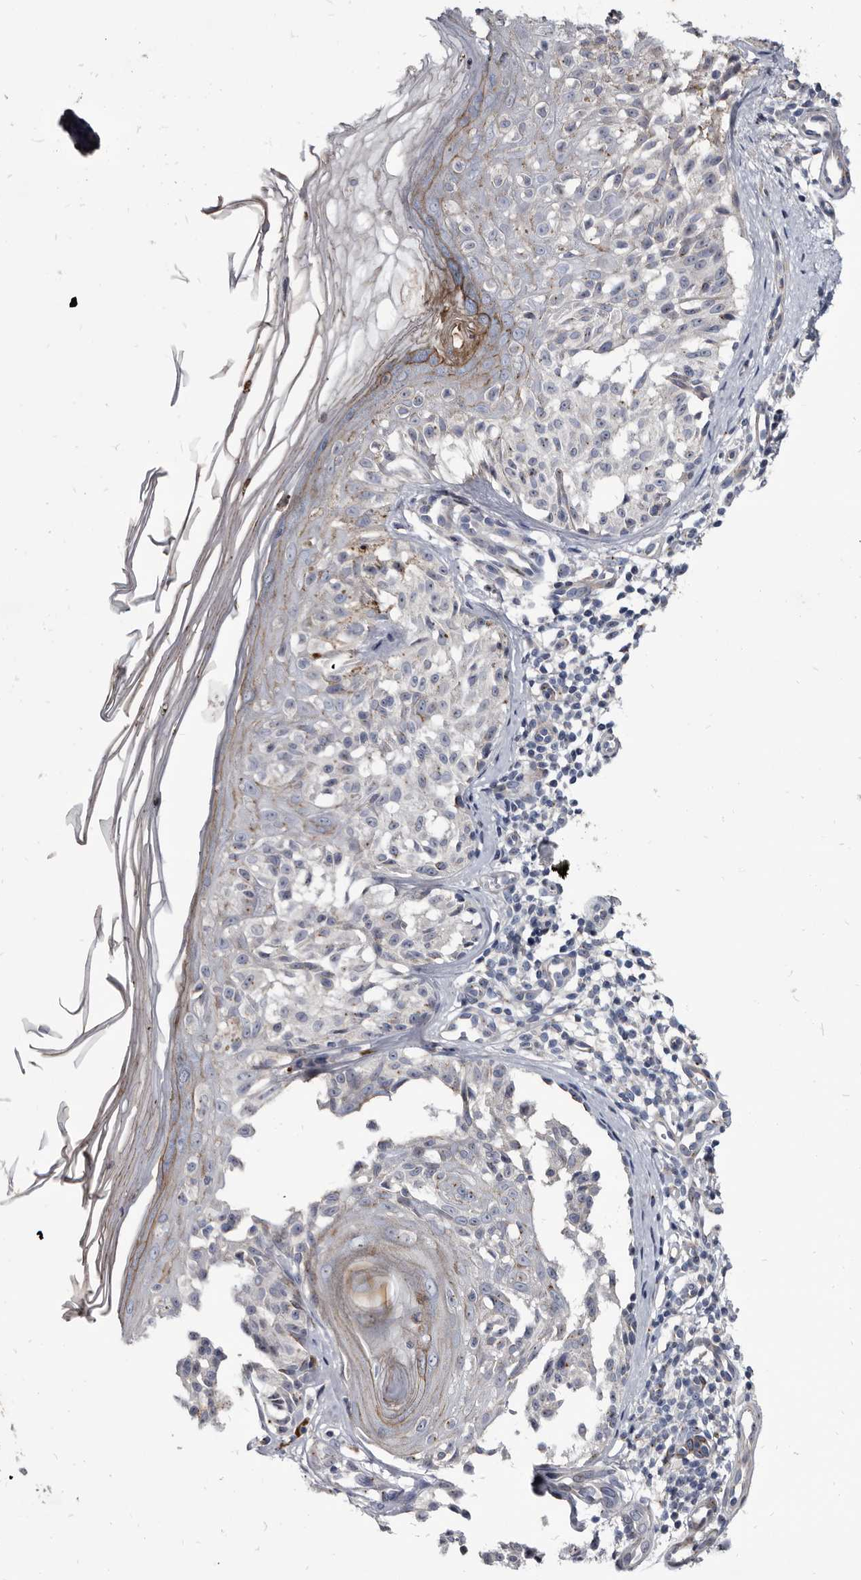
{"staining": {"intensity": "negative", "quantity": "none", "location": "none"}, "tissue": "melanoma", "cell_type": "Tumor cells", "image_type": "cancer", "snomed": [{"axis": "morphology", "description": "Malignant melanoma, NOS"}, {"axis": "topography", "description": "Skin"}], "caption": "A photomicrograph of human melanoma is negative for staining in tumor cells. Brightfield microscopy of immunohistochemistry stained with DAB (brown) and hematoxylin (blue), captured at high magnification.", "gene": "PRSS8", "patient": {"sex": "female", "age": 50}}